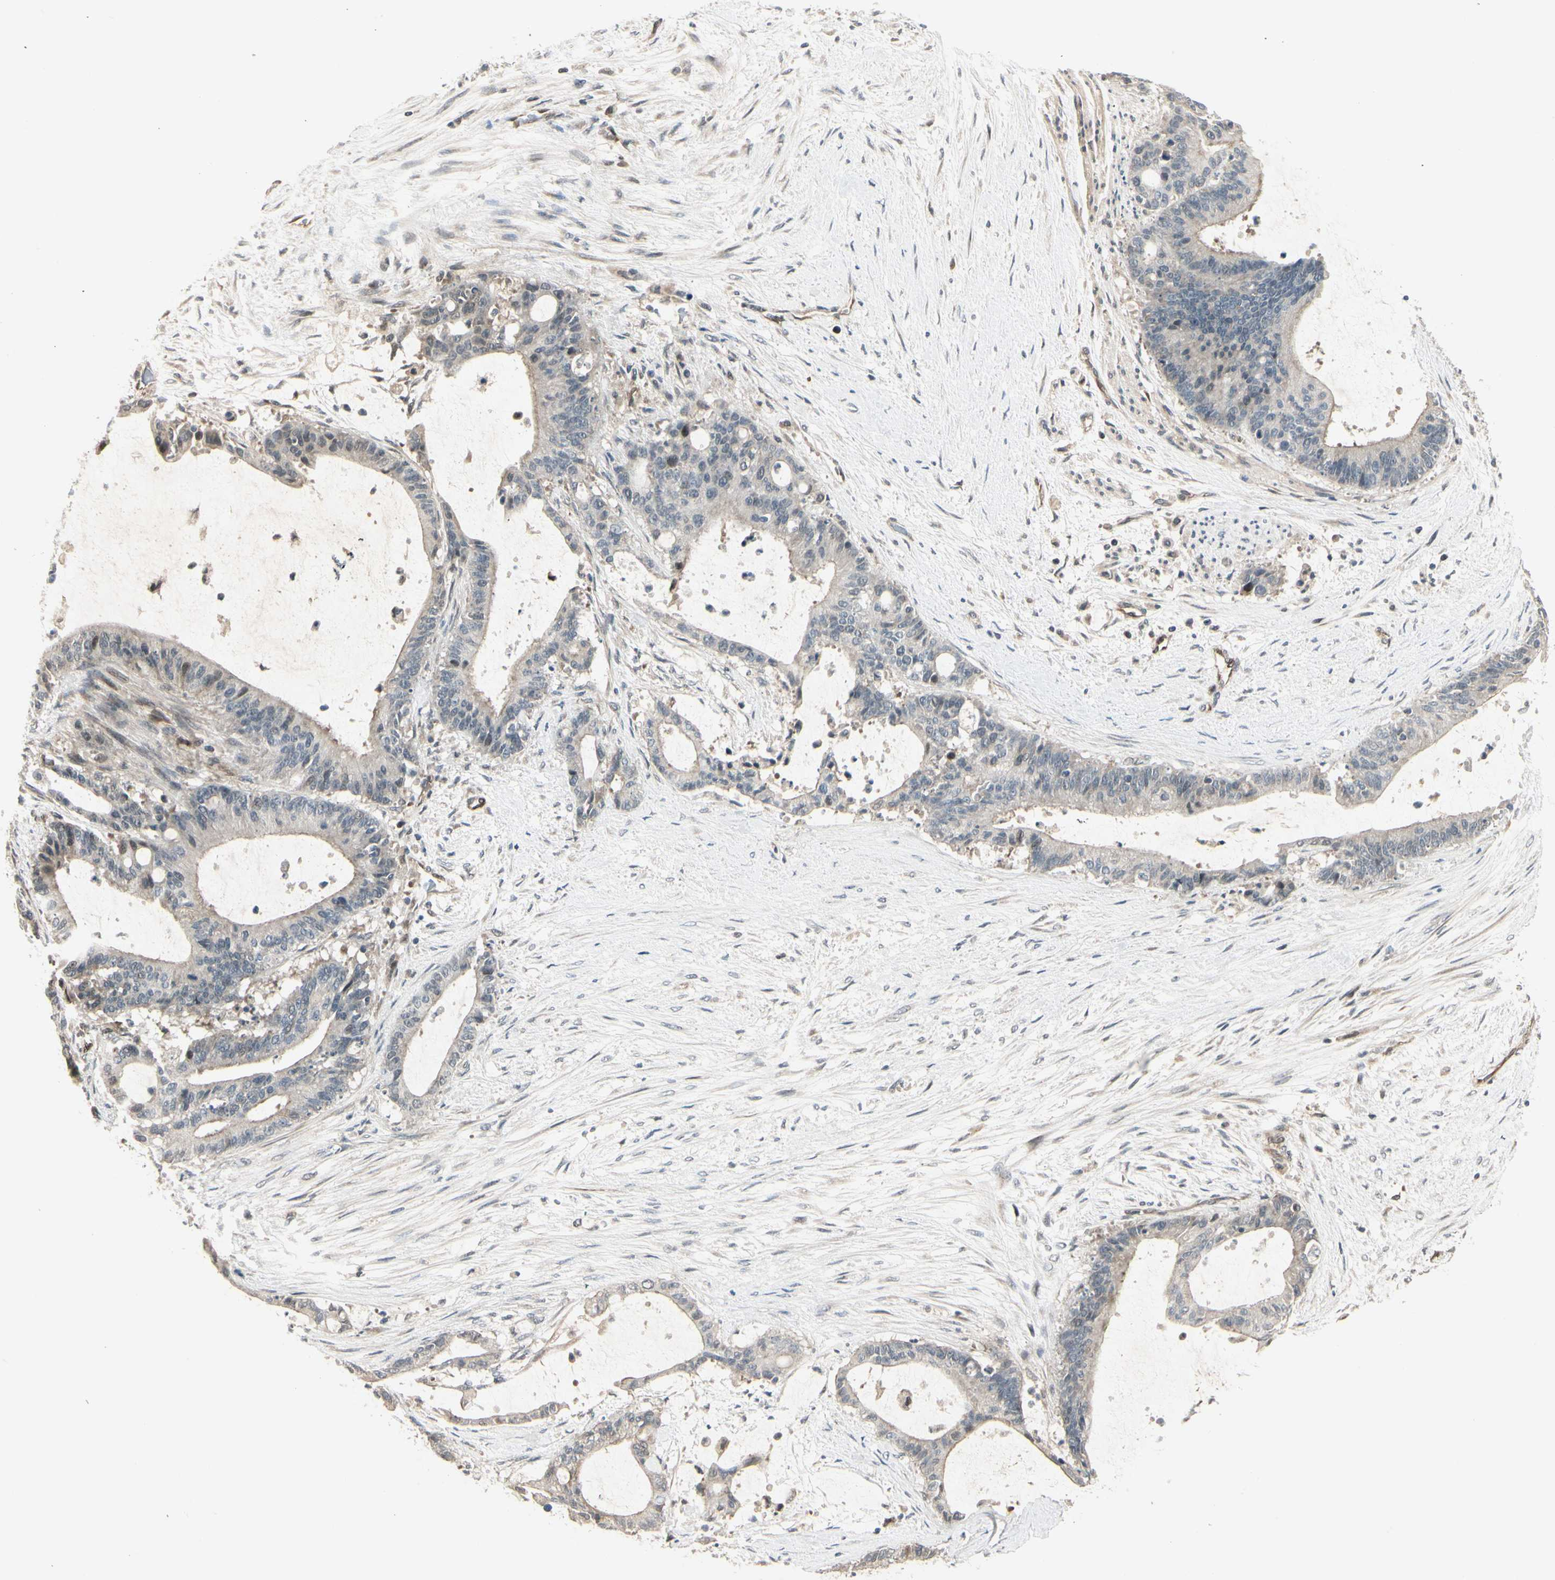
{"staining": {"intensity": "weak", "quantity": "25%-75%", "location": "cytoplasmic/membranous"}, "tissue": "liver cancer", "cell_type": "Tumor cells", "image_type": "cancer", "snomed": [{"axis": "morphology", "description": "Cholangiocarcinoma"}, {"axis": "topography", "description": "Liver"}], "caption": "Liver cancer stained with a protein marker reveals weak staining in tumor cells.", "gene": "SVBP", "patient": {"sex": "female", "age": 73}}